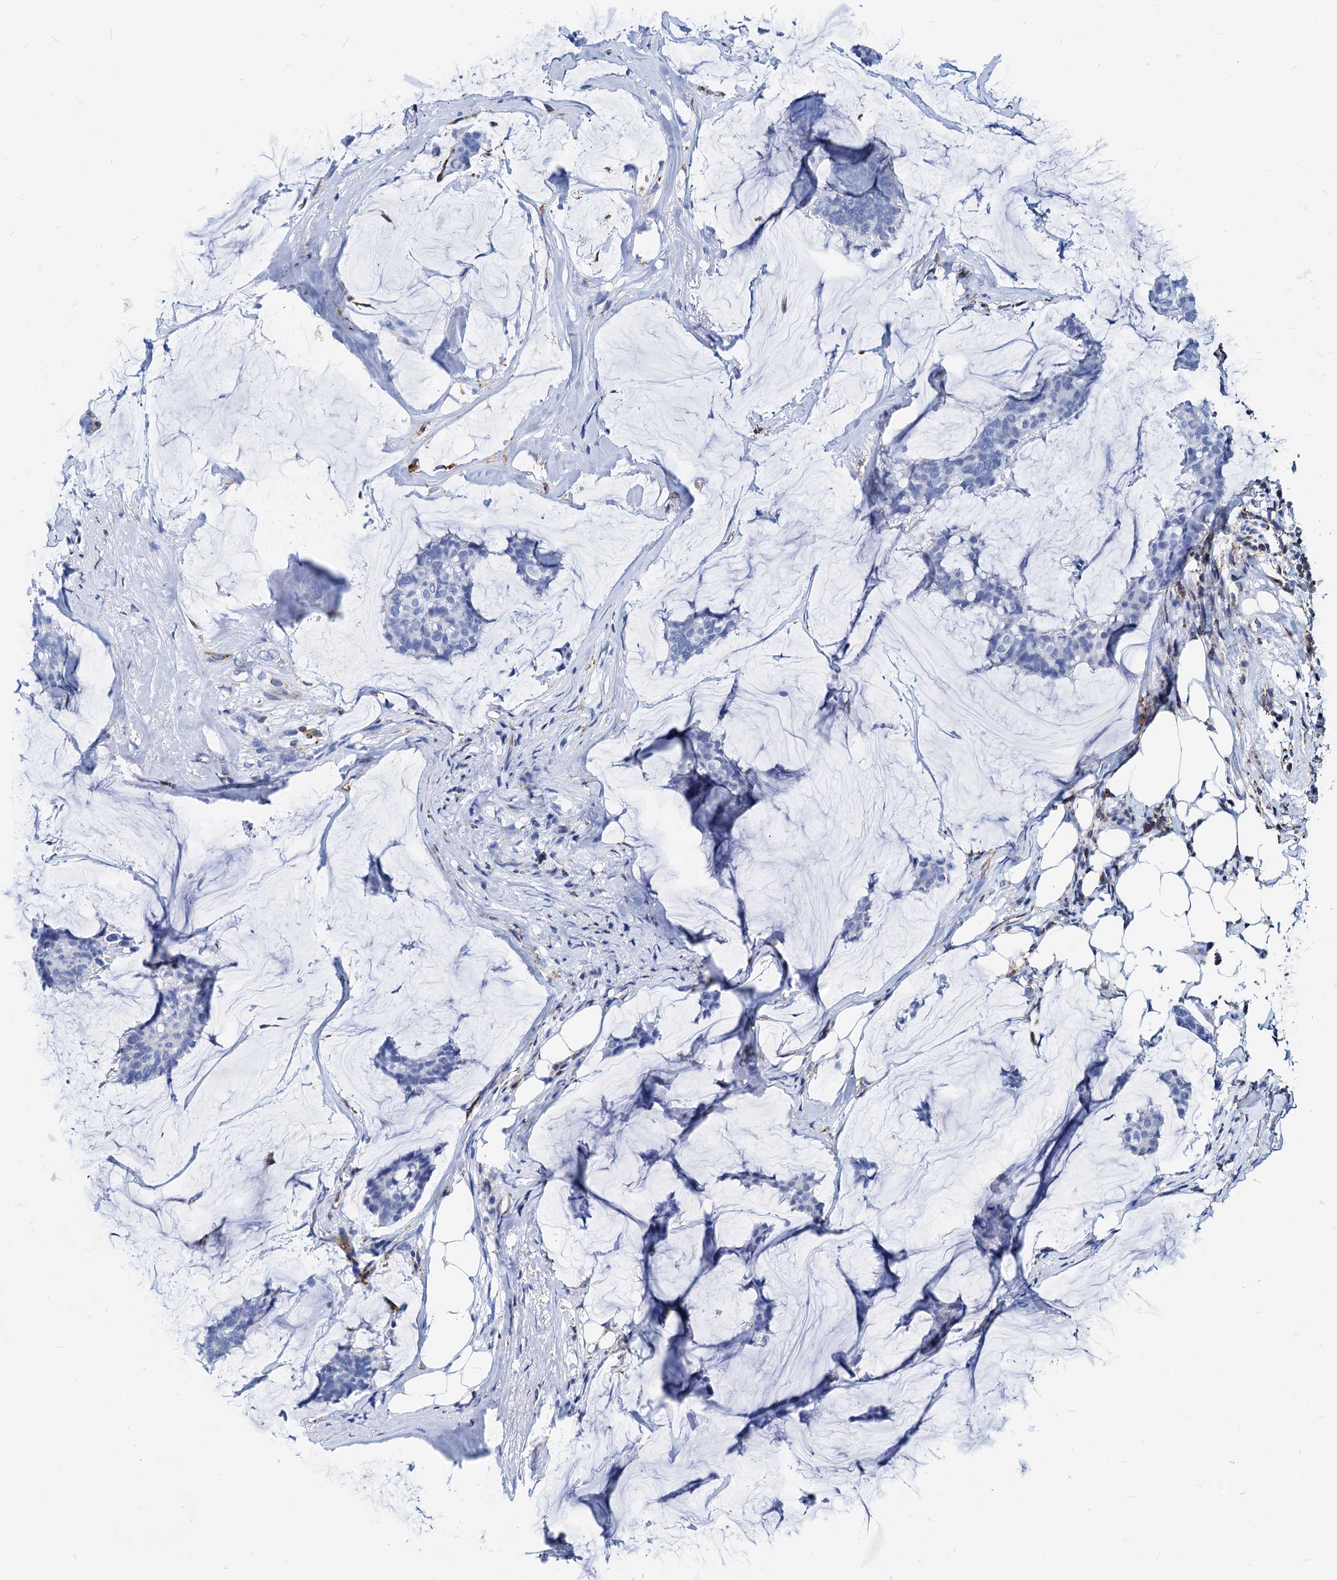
{"staining": {"intensity": "negative", "quantity": "none", "location": "none"}, "tissue": "breast cancer", "cell_type": "Tumor cells", "image_type": "cancer", "snomed": [{"axis": "morphology", "description": "Duct carcinoma"}, {"axis": "topography", "description": "Breast"}], "caption": "The histopathology image demonstrates no staining of tumor cells in infiltrating ductal carcinoma (breast). The staining is performed using DAB (3,3'-diaminobenzidine) brown chromogen with nuclei counter-stained in using hematoxylin.", "gene": "LCP2", "patient": {"sex": "female", "age": 93}}